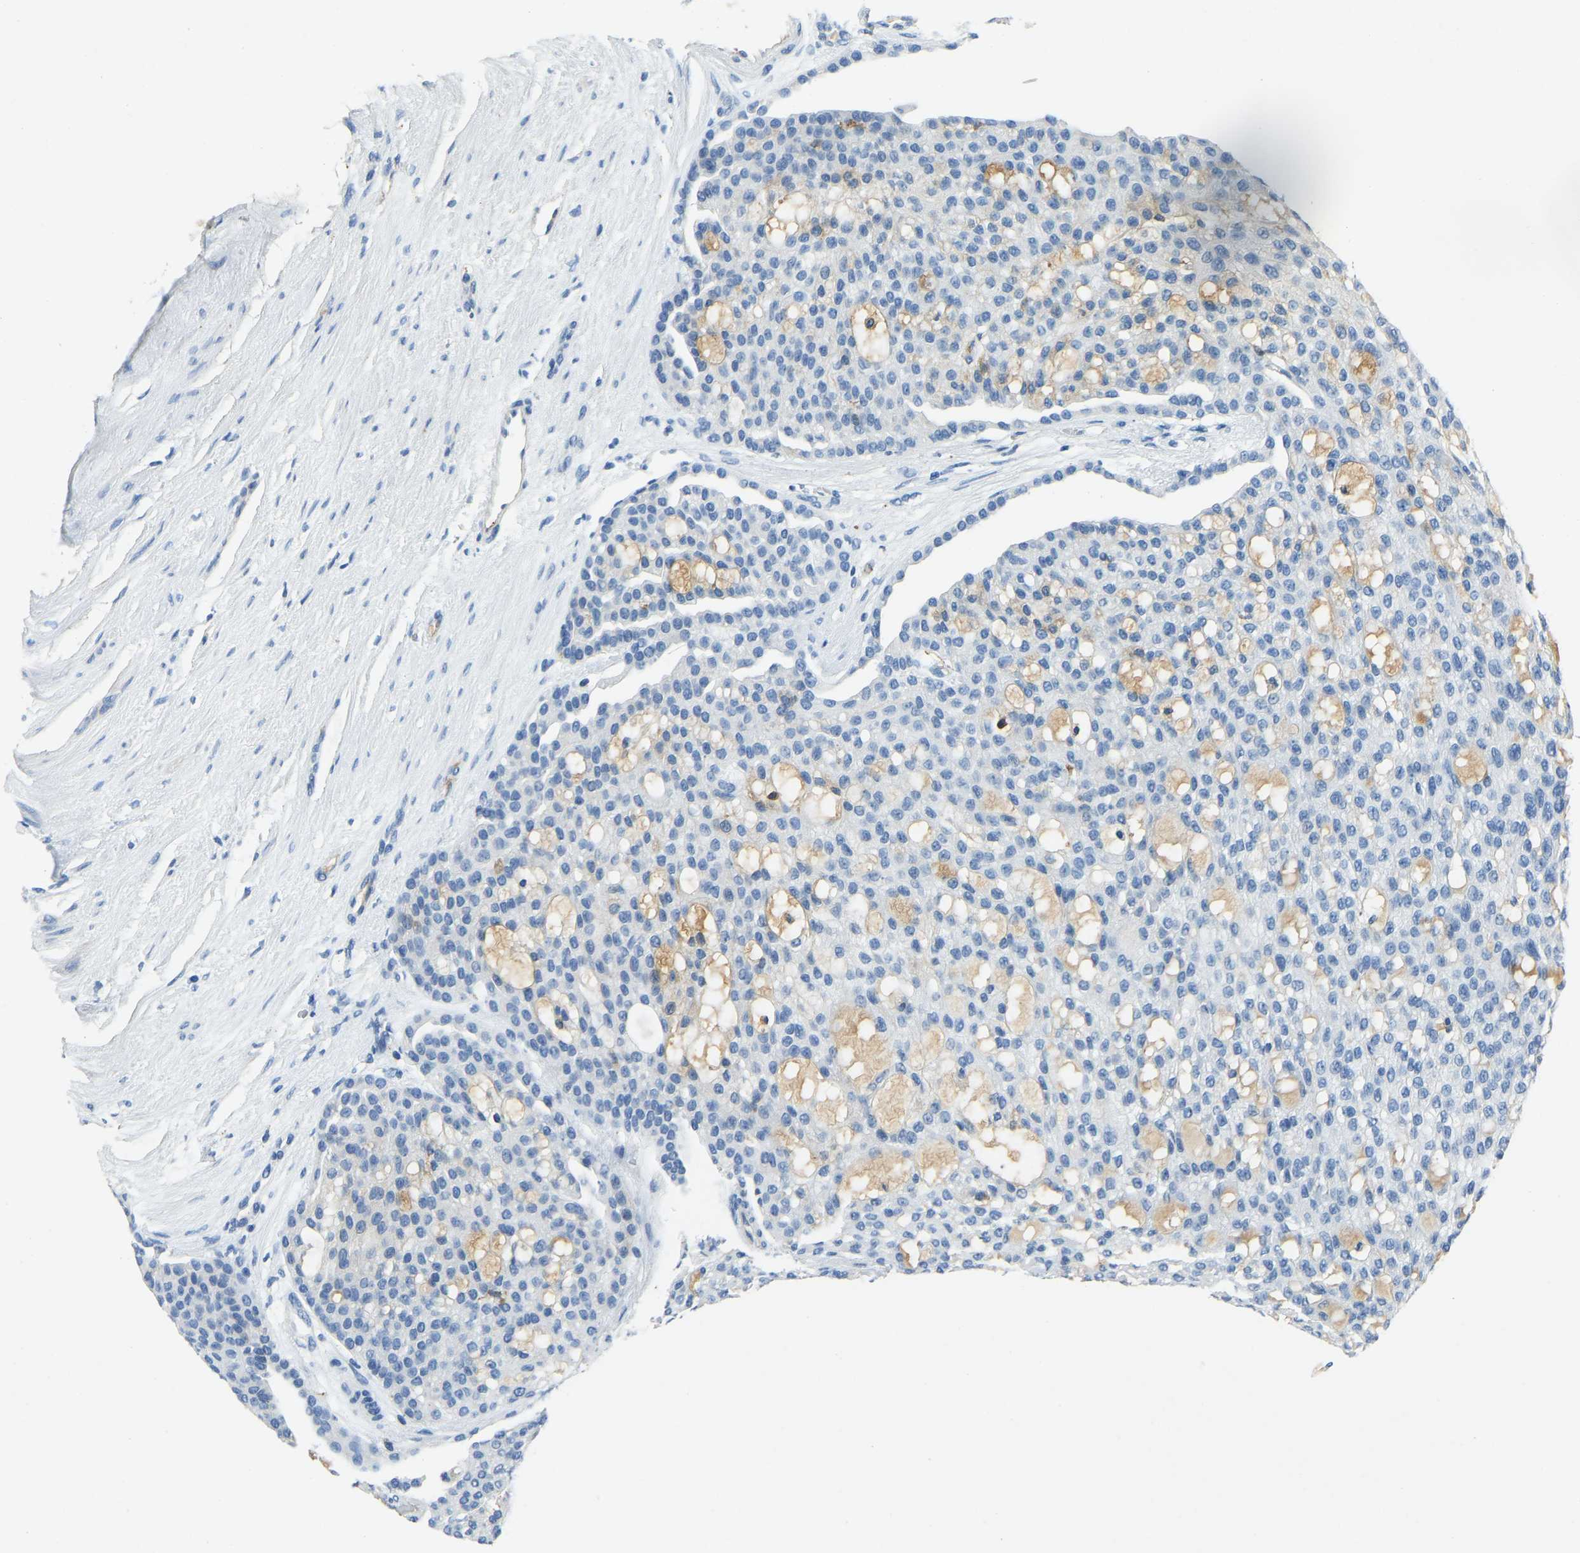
{"staining": {"intensity": "negative", "quantity": "none", "location": "none"}, "tissue": "renal cancer", "cell_type": "Tumor cells", "image_type": "cancer", "snomed": [{"axis": "morphology", "description": "Adenocarcinoma, NOS"}, {"axis": "topography", "description": "Kidney"}], "caption": "Renal cancer was stained to show a protein in brown. There is no significant positivity in tumor cells.", "gene": "THBS4", "patient": {"sex": "male", "age": 63}}